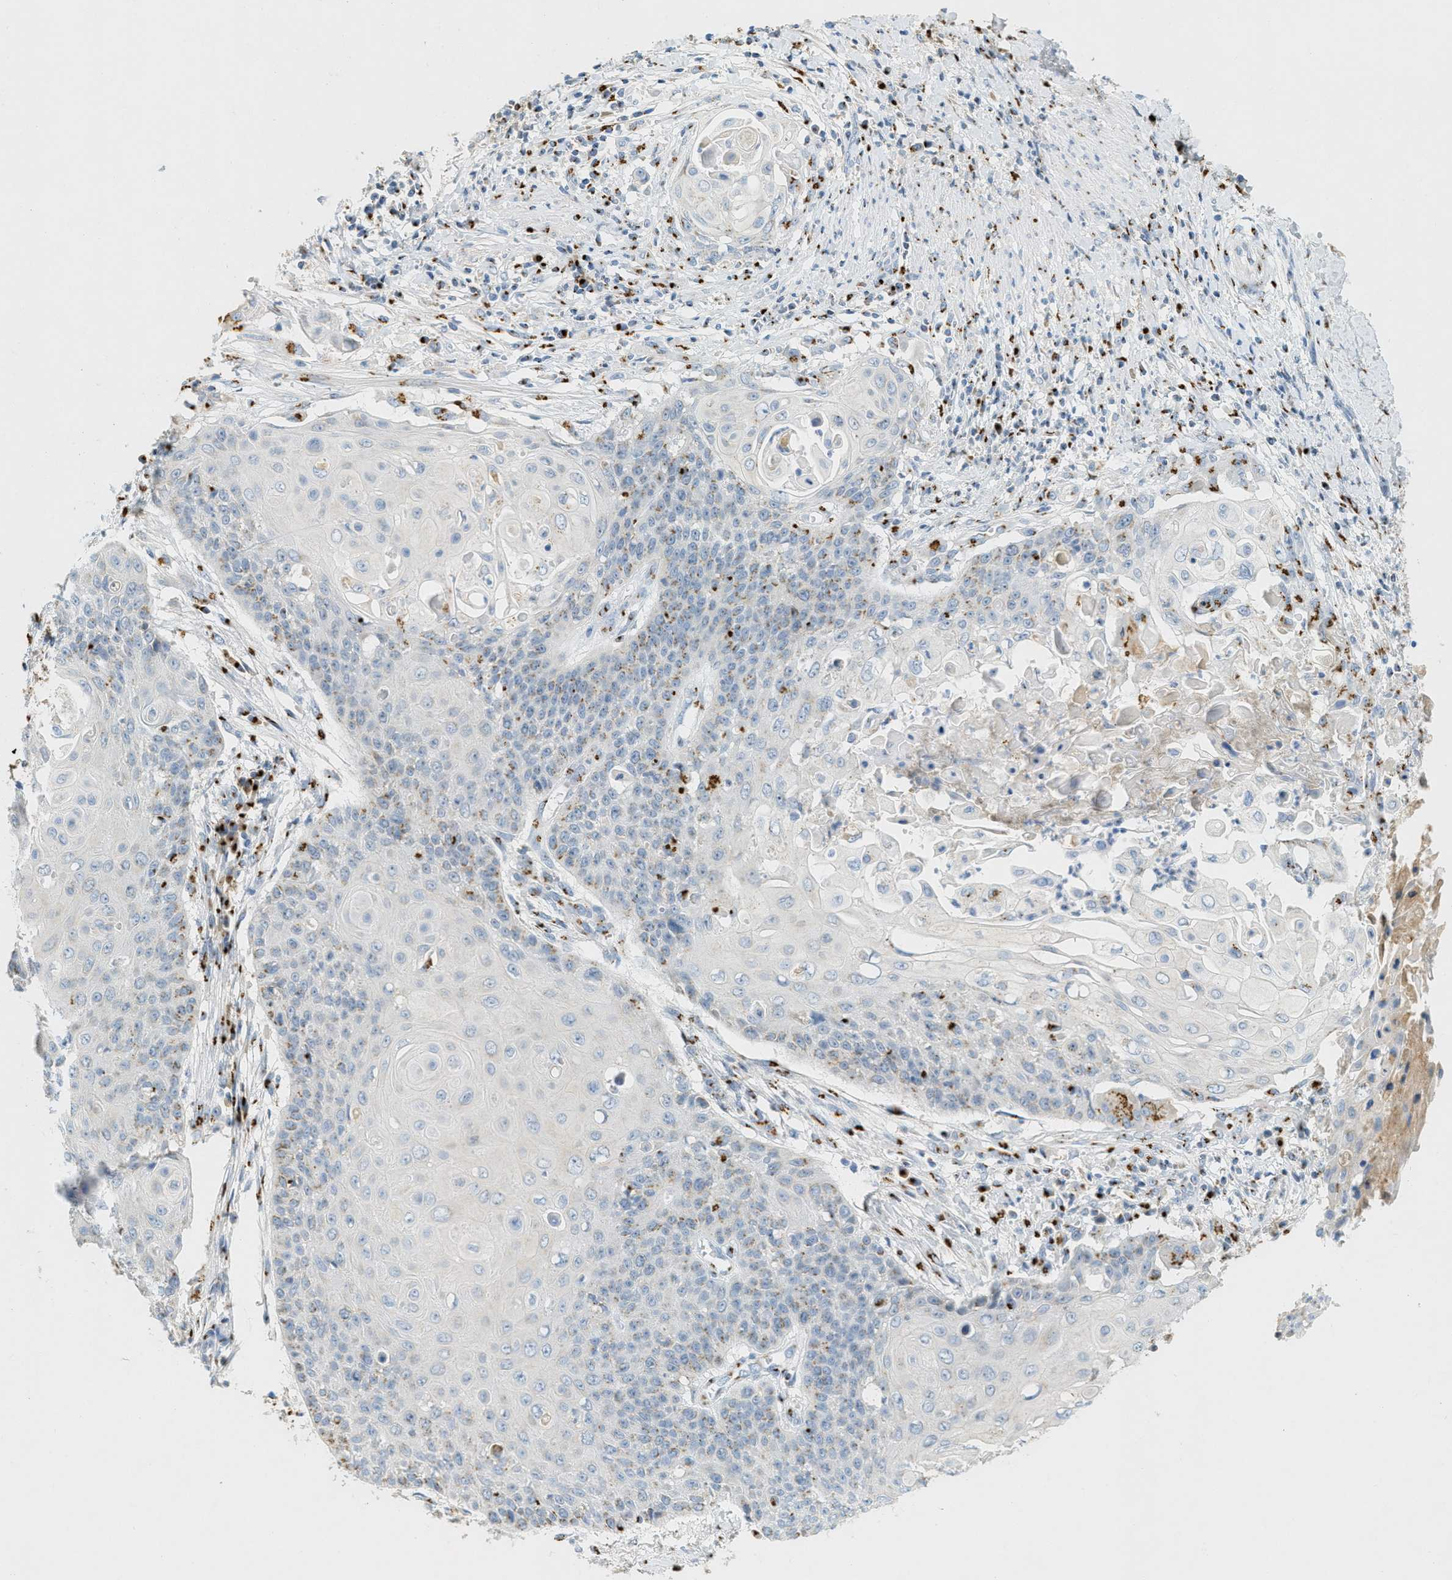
{"staining": {"intensity": "weak", "quantity": "<25%", "location": "cytoplasmic/membranous"}, "tissue": "cervical cancer", "cell_type": "Tumor cells", "image_type": "cancer", "snomed": [{"axis": "morphology", "description": "Squamous cell carcinoma, NOS"}, {"axis": "topography", "description": "Cervix"}], "caption": "High magnification brightfield microscopy of squamous cell carcinoma (cervical) stained with DAB (brown) and counterstained with hematoxylin (blue): tumor cells show no significant positivity.", "gene": "ENTPD4", "patient": {"sex": "female", "age": 39}}